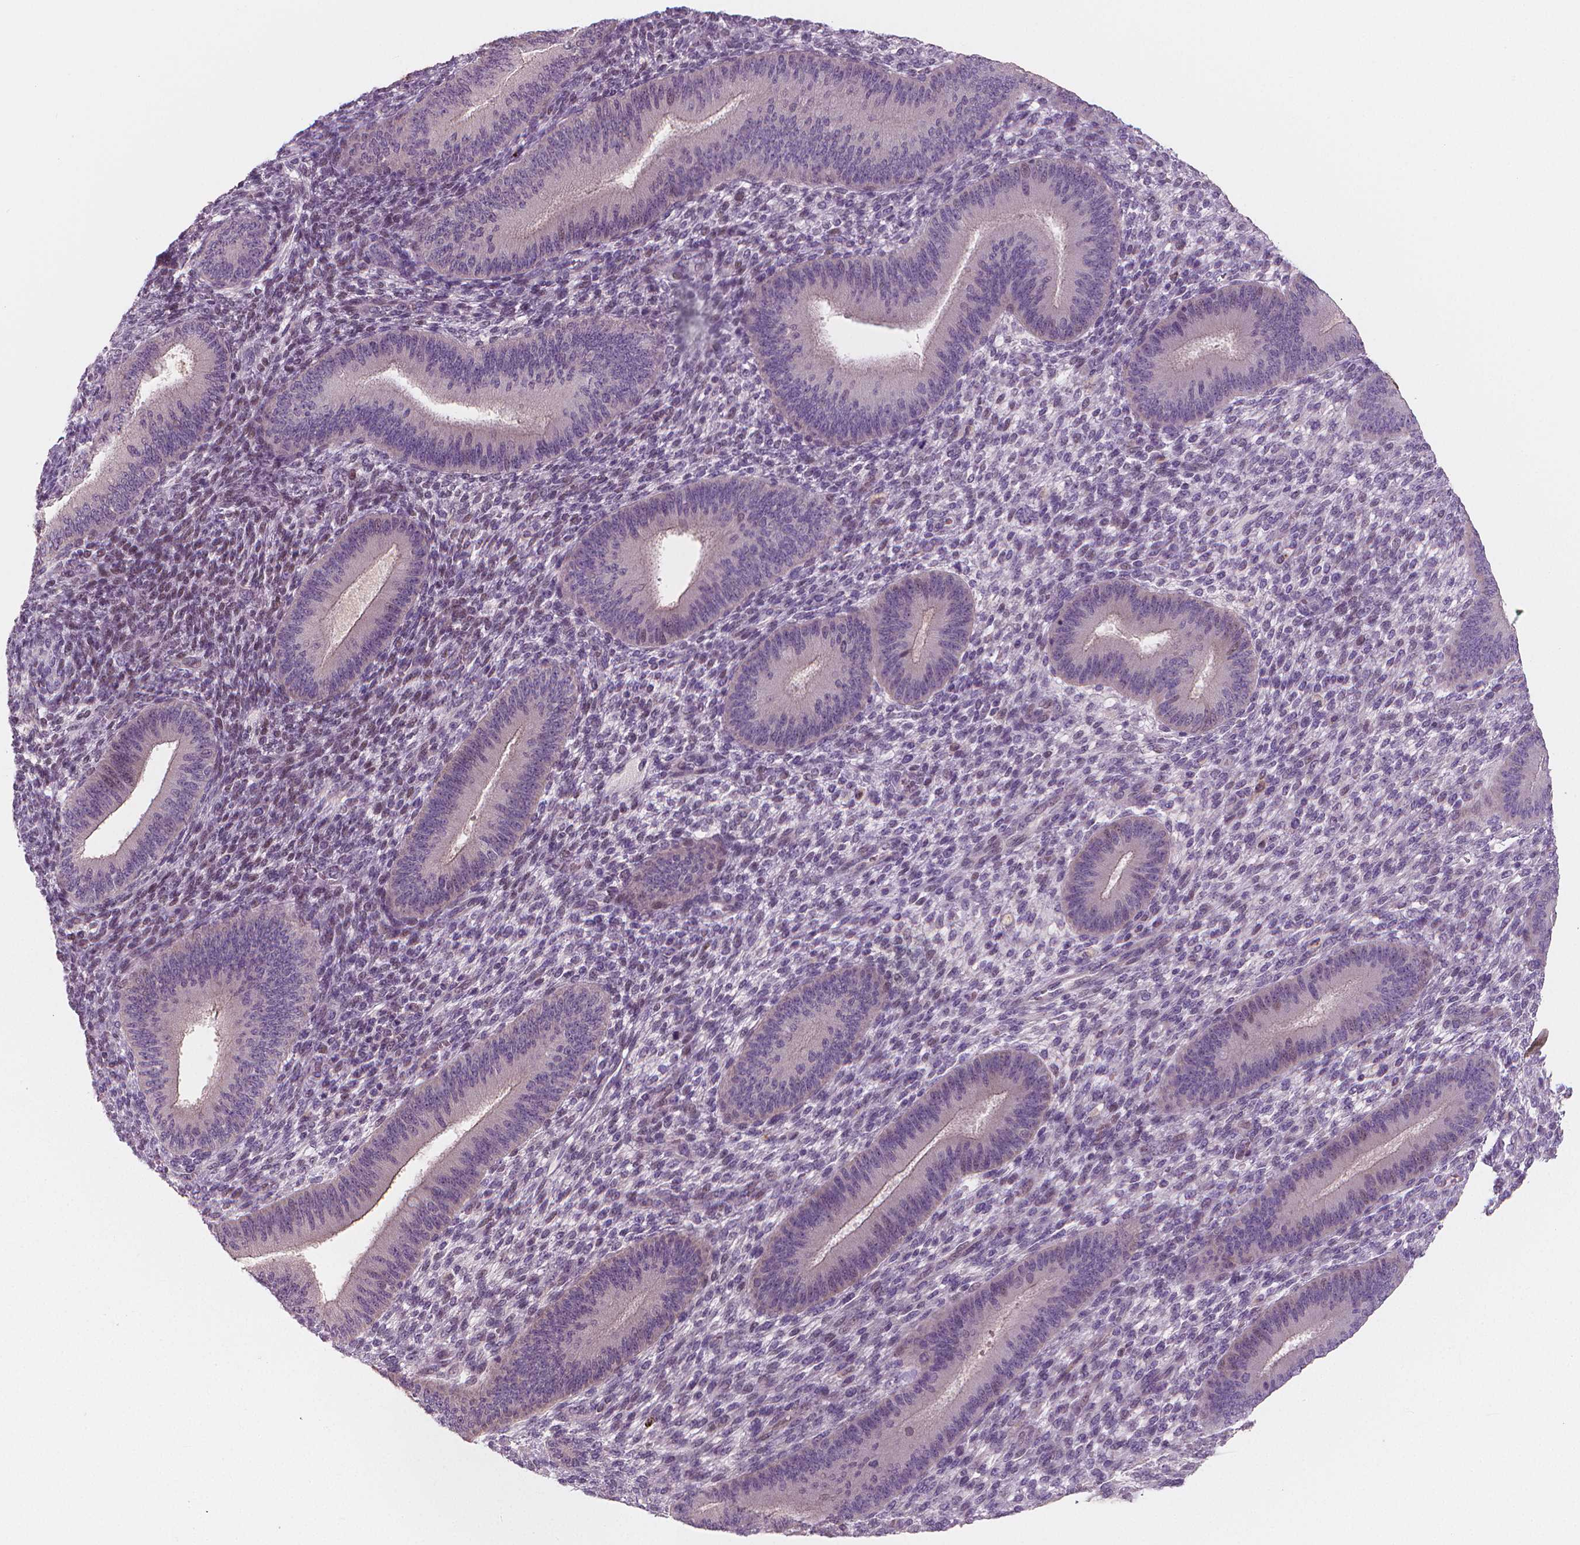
{"staining": {"intensity": "negative", "quantity": "none", "location": "none"}, "tissue": "endometrium", "cell_type": "Cells in endometrial stroma", "image_type": "normal", "snomed": [{"axis": "morphology", "description": "Normal tissue, NOS"}, {"axis": "topography", "description": "Endometrium"}], "caption": "Immunohistochemistry image of benign endometrium: human endometrium stained with DAB (3,3'-diaminobenzidine) exhibits no significant protein positivity in cells in endometrial stroma. Brightfield microscopy of immunohistochemistry (IHC) stained with DAB (3,3'-diaminobenzidine) (brown) and hematoxylin (blue), captured at high magnification.", "gene": "RNASE7", "patient": {"sex": "female", "age": 39}}